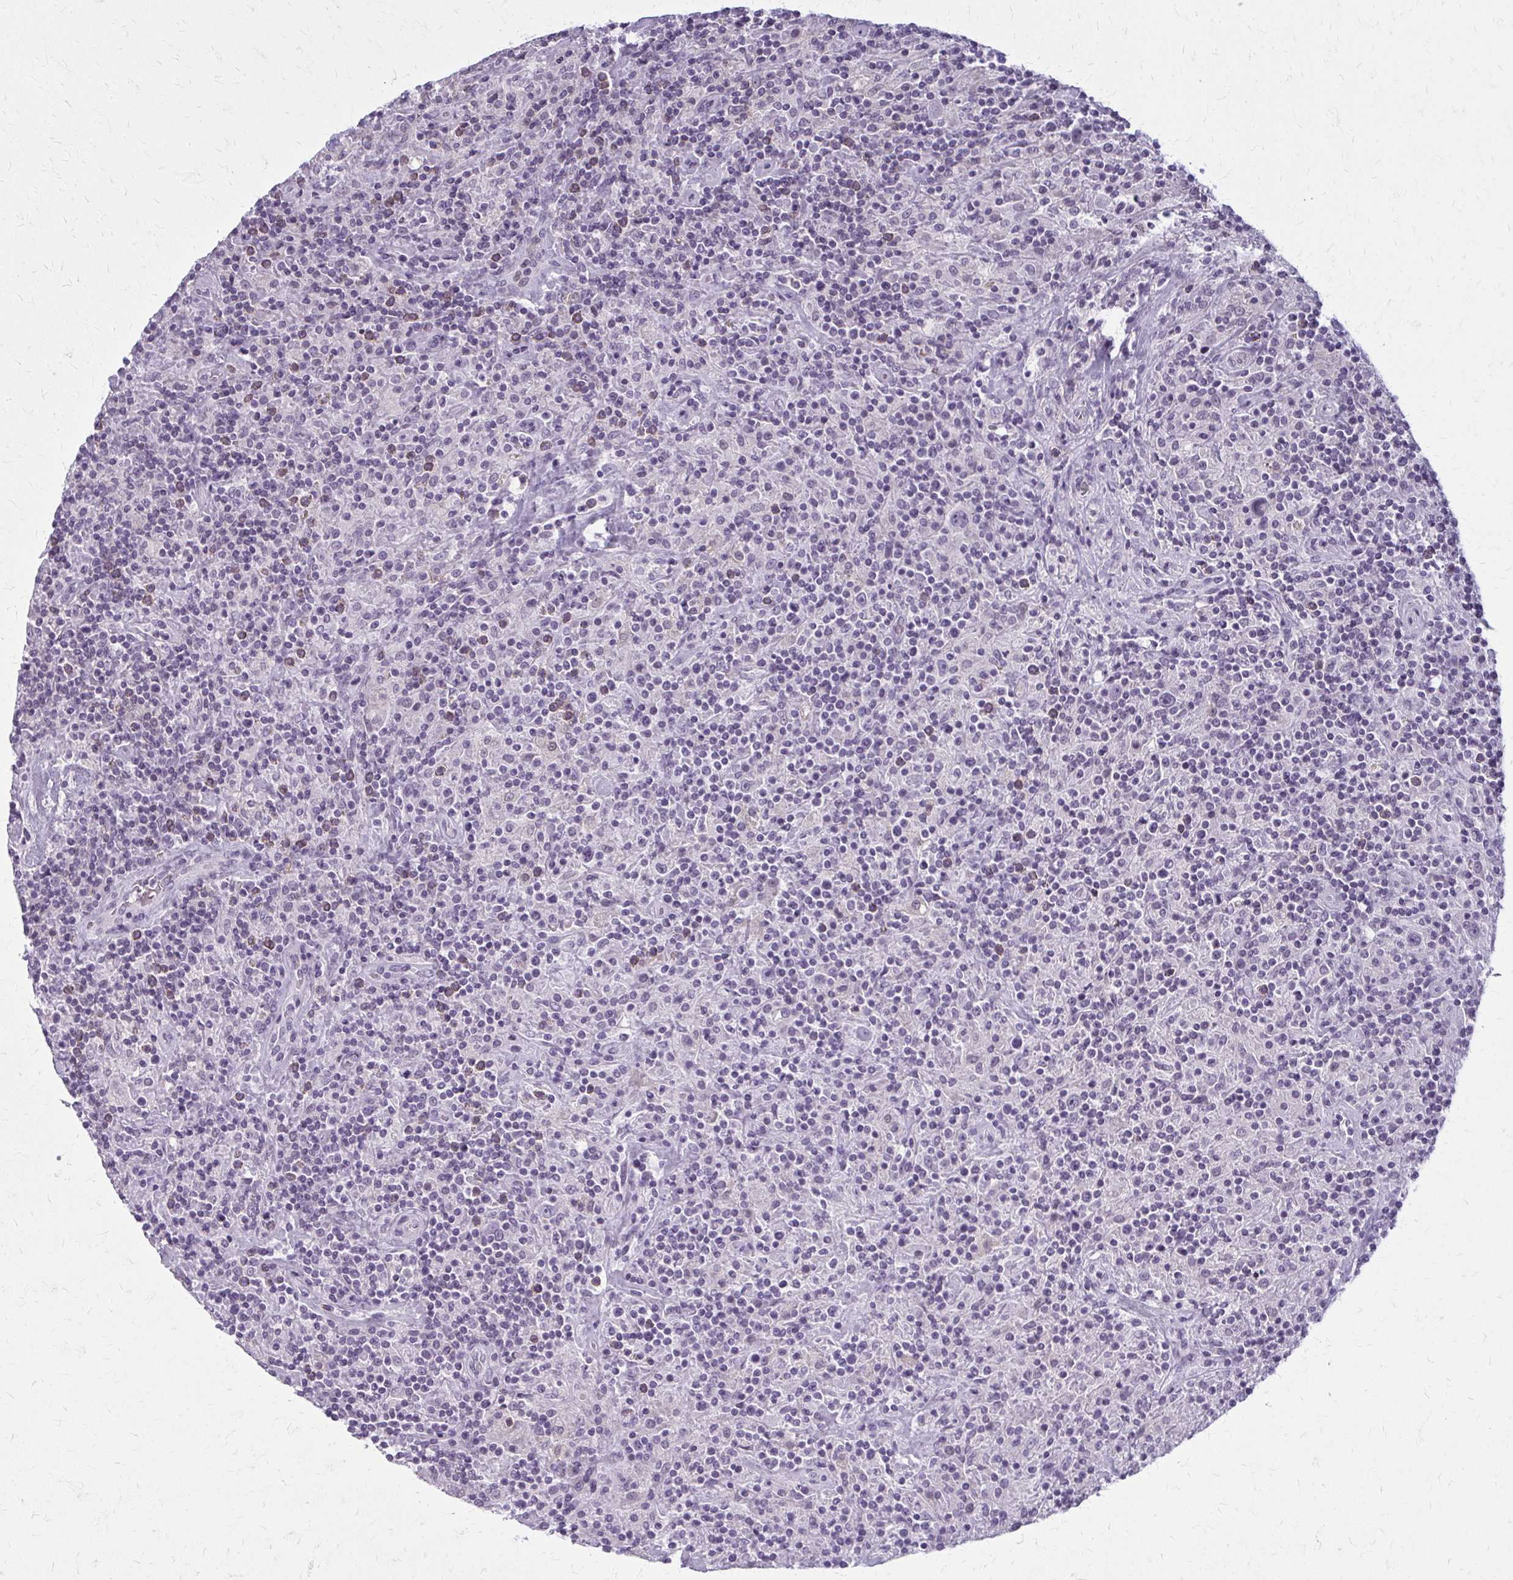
{"staining": {"intensity": "negative", "quantity": "none", "location": "none"}, "tissue": "lymphoma", "cell_type": "Tumor cells", "image_type": "cancer", "snomed": [{"axis": "morphology", "description": "Hodgkin's disease, NOS"}, {"axis": "topography", "description": "Lymph node"}], "caption": "Immunohistochemistry micrograph of human lymphoma stained for a protein (brown), which displays no staining in tumor cells.", "gene": "CASQ2", "patient": {"sex": "male", "age": 70}}